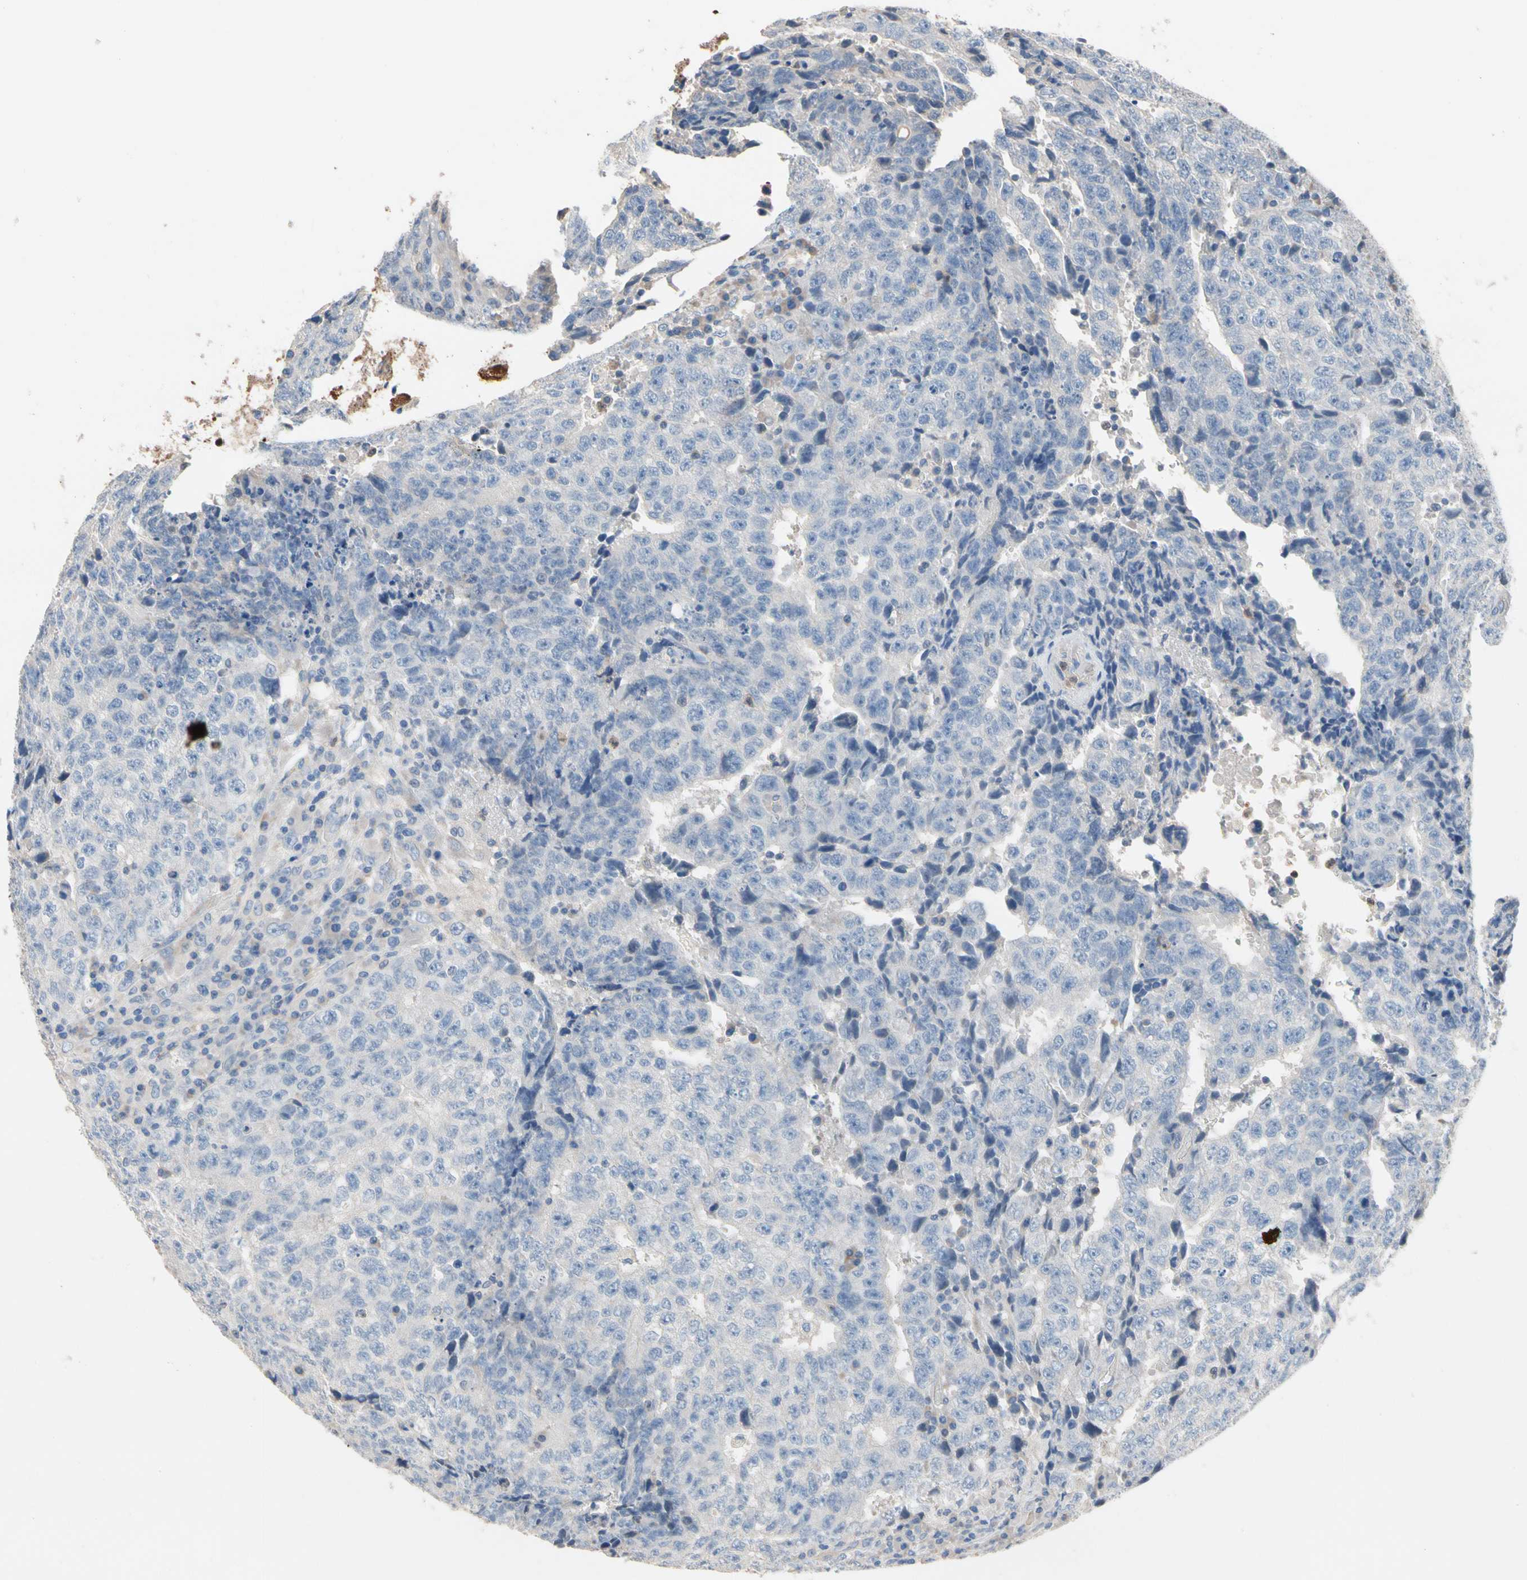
{"staining": {"intensity": "negative", "quantity": "none", "location": "none"}, "tissue": "testis cancer", "cell_type": "Tumor cells", "image_type": "cancer", "snomed": [{"axis": "morphology", "description": "Necrosis, NOS"}, {"axis": "morphology", "description": "Carcinoma, Embryonal, NOS"}, {"axis": "topography", "description": "Testis"}], "caption": "Tumor cells are negative for protein expression in human testis cancer.", "gene": "BBOX1", "patient": {"sex": "male", "age": 19}}